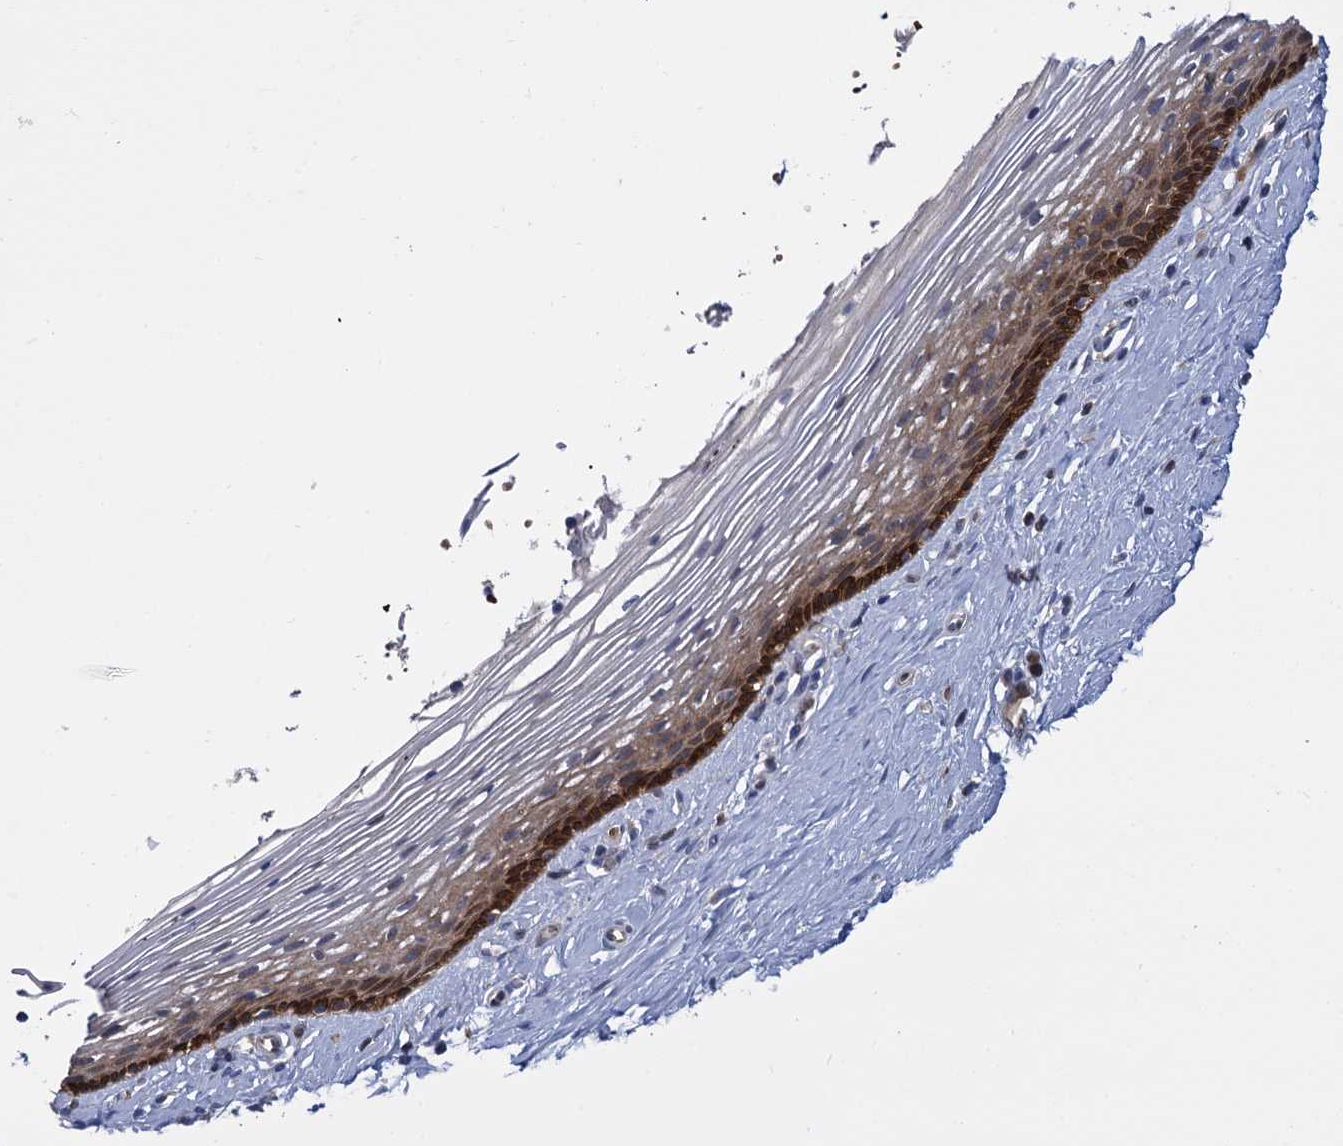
{"staining": {"intensity": "strong", "quantity": "<25%", "location": "cytoplasmic/membranous"}, "tissue": "vagina", "cell_type": "Squamous epithelial cells", "image_type": "normal", "snomed": [{"axis": "morphology", "description": "Normal tissue, NOS"}, {"axis": "topography", "description": "Vagina"}], "caption": "A micrograph showing strong cytoplasmic/membranous staining in approximately <25% of squamous epithelial cells in normal vagina, as visualized by brown immunohistochemical staining.", "gene": "GCLC", "patient": {"sex": "female", "age": 46}}